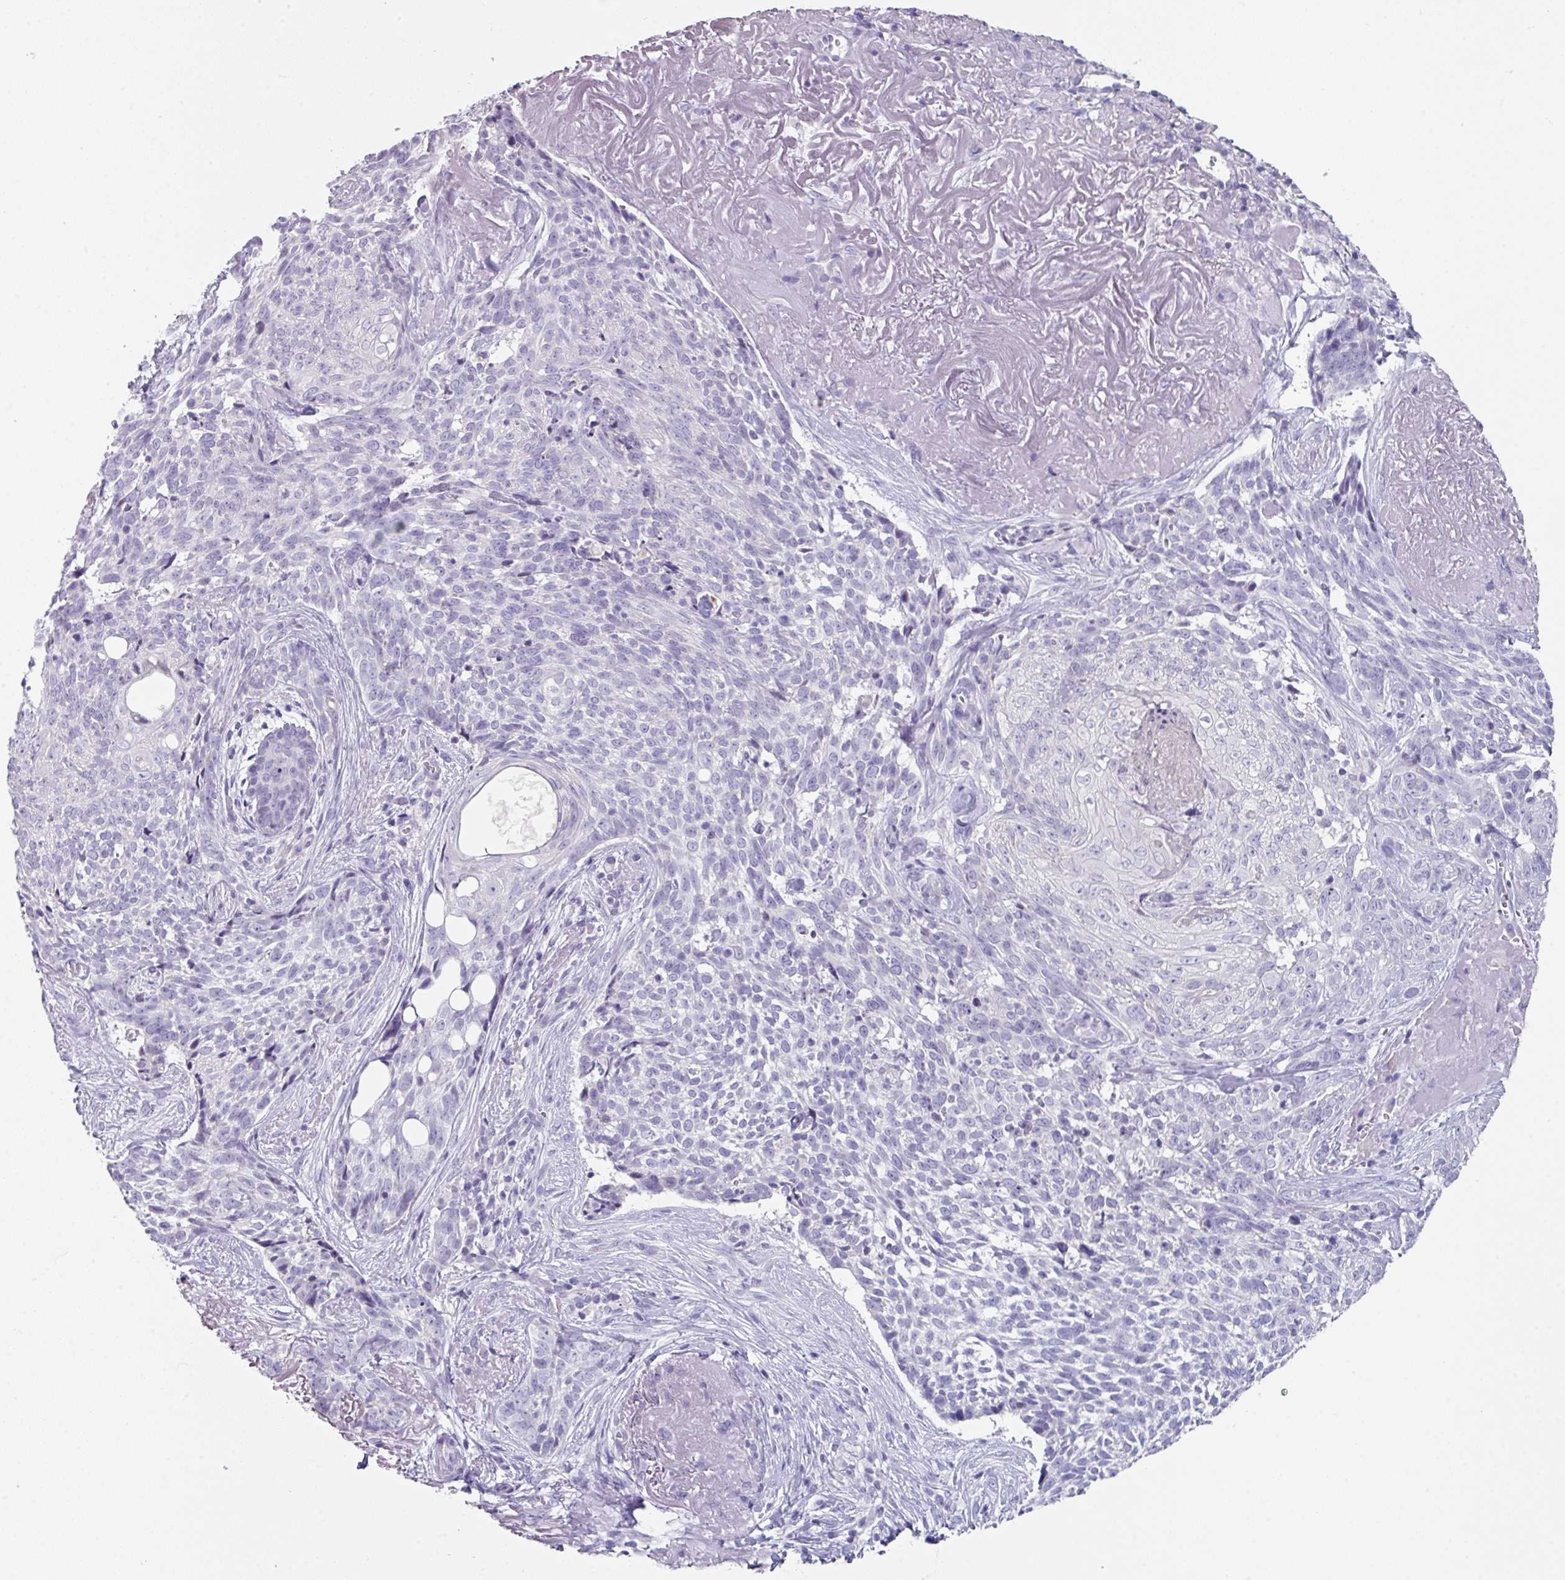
{"staining": {"intensity": "negative", "quantity": "none", "location": "none"}, "tissue": "skin cancer", "cell_type": "Tumor cells", "image_type": "cancer", "snomed": [{"axis": "morphology", "description": "Basal cell carcinoma"}, {"axis": "topography", "description": "Skin"}, {"axis": "topography", "description": "Skin of face"}], "caption": "High power microscopy photomicrograph of an immunohistochemistry (IHC) photomicrograph of basal cell carcinoma (skin), revealing no significant expression in tumor cells.", "gene": "DEFB115", "patient": {"sex": "female", "age": 95}}